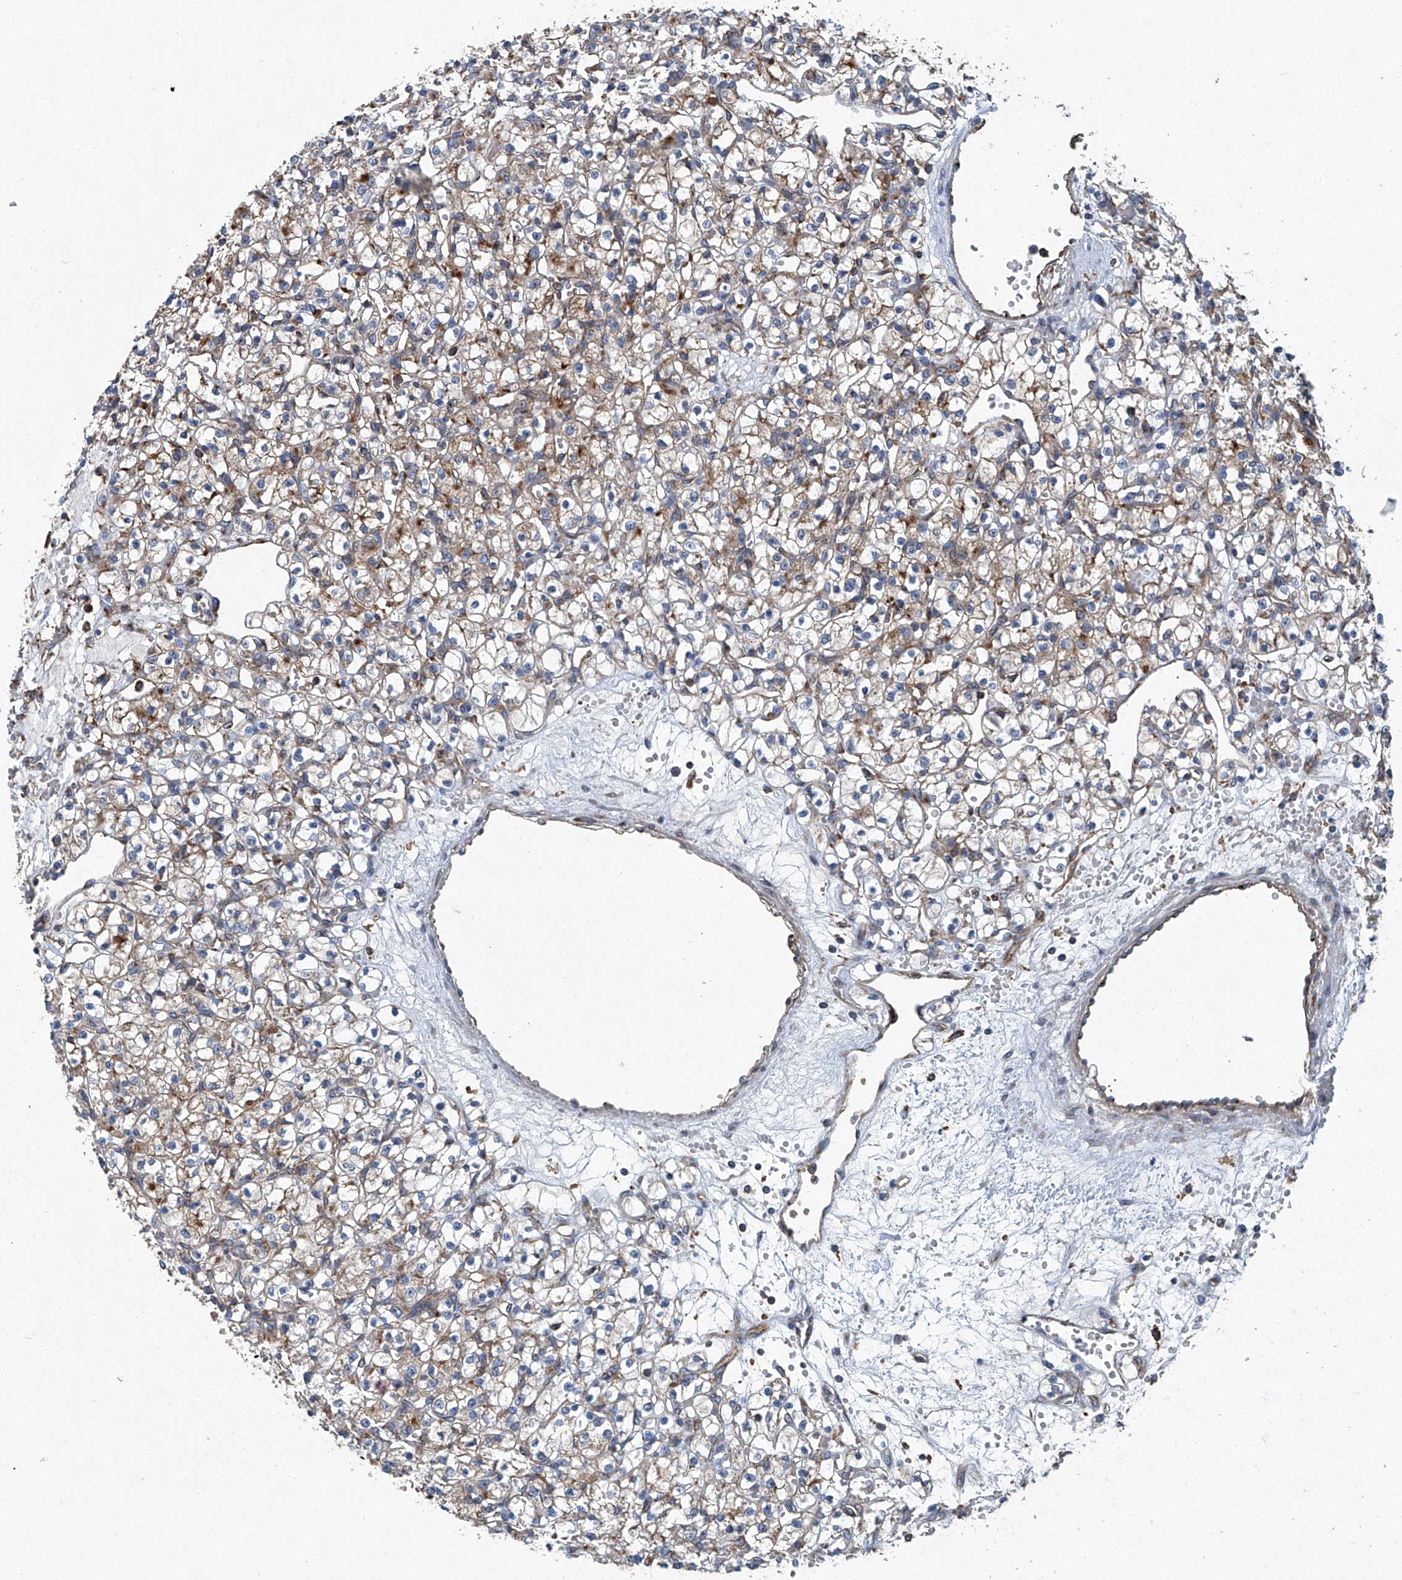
{"staining": {"intensity": "moderate", "quantity": "25%-75%", "location": "cytoplasmic/membranous"}, "tissue": "renal cancer", "cell_type": "Tumor cells", "image_type": "cancer", "snomed": [{"axis": "morphology", "description": "Adenocarcinoma, NOS"}, {"axis": "topography", "description": "Kidney"}], "caption": "Moderate cytoplasmic/membranous staining is present in about 25%-75% of tumor cells in renal cancer (adenocarcinoma).", "gene": "PIGH", "patient": {"sex": "female", "age": 59}}